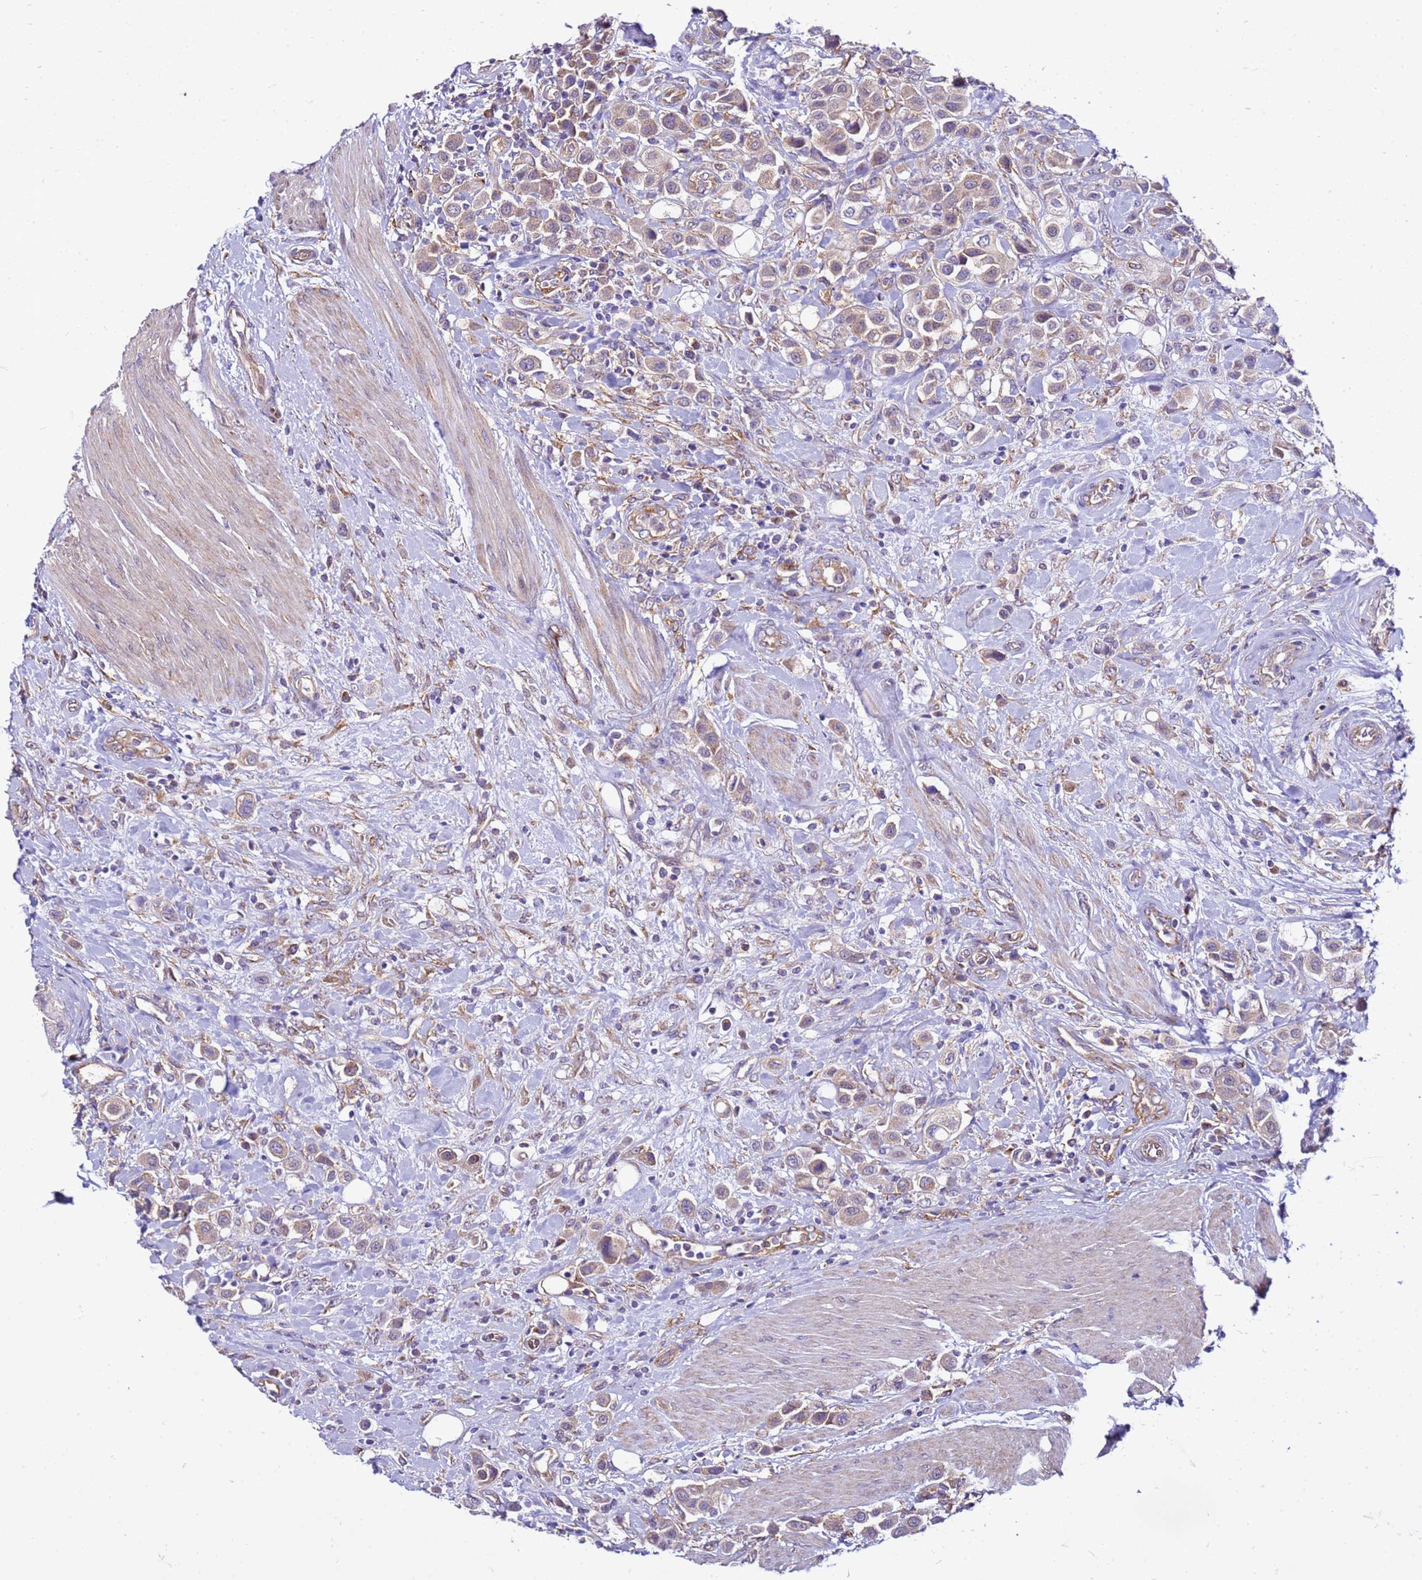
{"staining": {"intensity": "weak", "quantity": ">75%", "location": "cytoplasmic/membranous"}, "tissue": "urothelial cancer", "cell_type": "Tumor cells", "image_type": "cancer", "snomed": [{"axis": "morphology", "description": "Urothelial carcinoma, High grade"}, {"axis": "topography", "description": "Urinary bladder"}], "caption": "Protein expression analysis of human urothelial cancer reveals weak cytoplasmic/membranous positivity in about >75% of tumor cells.", "gene": "PKD1", "patient": {"sex": "male", "age": 50}}